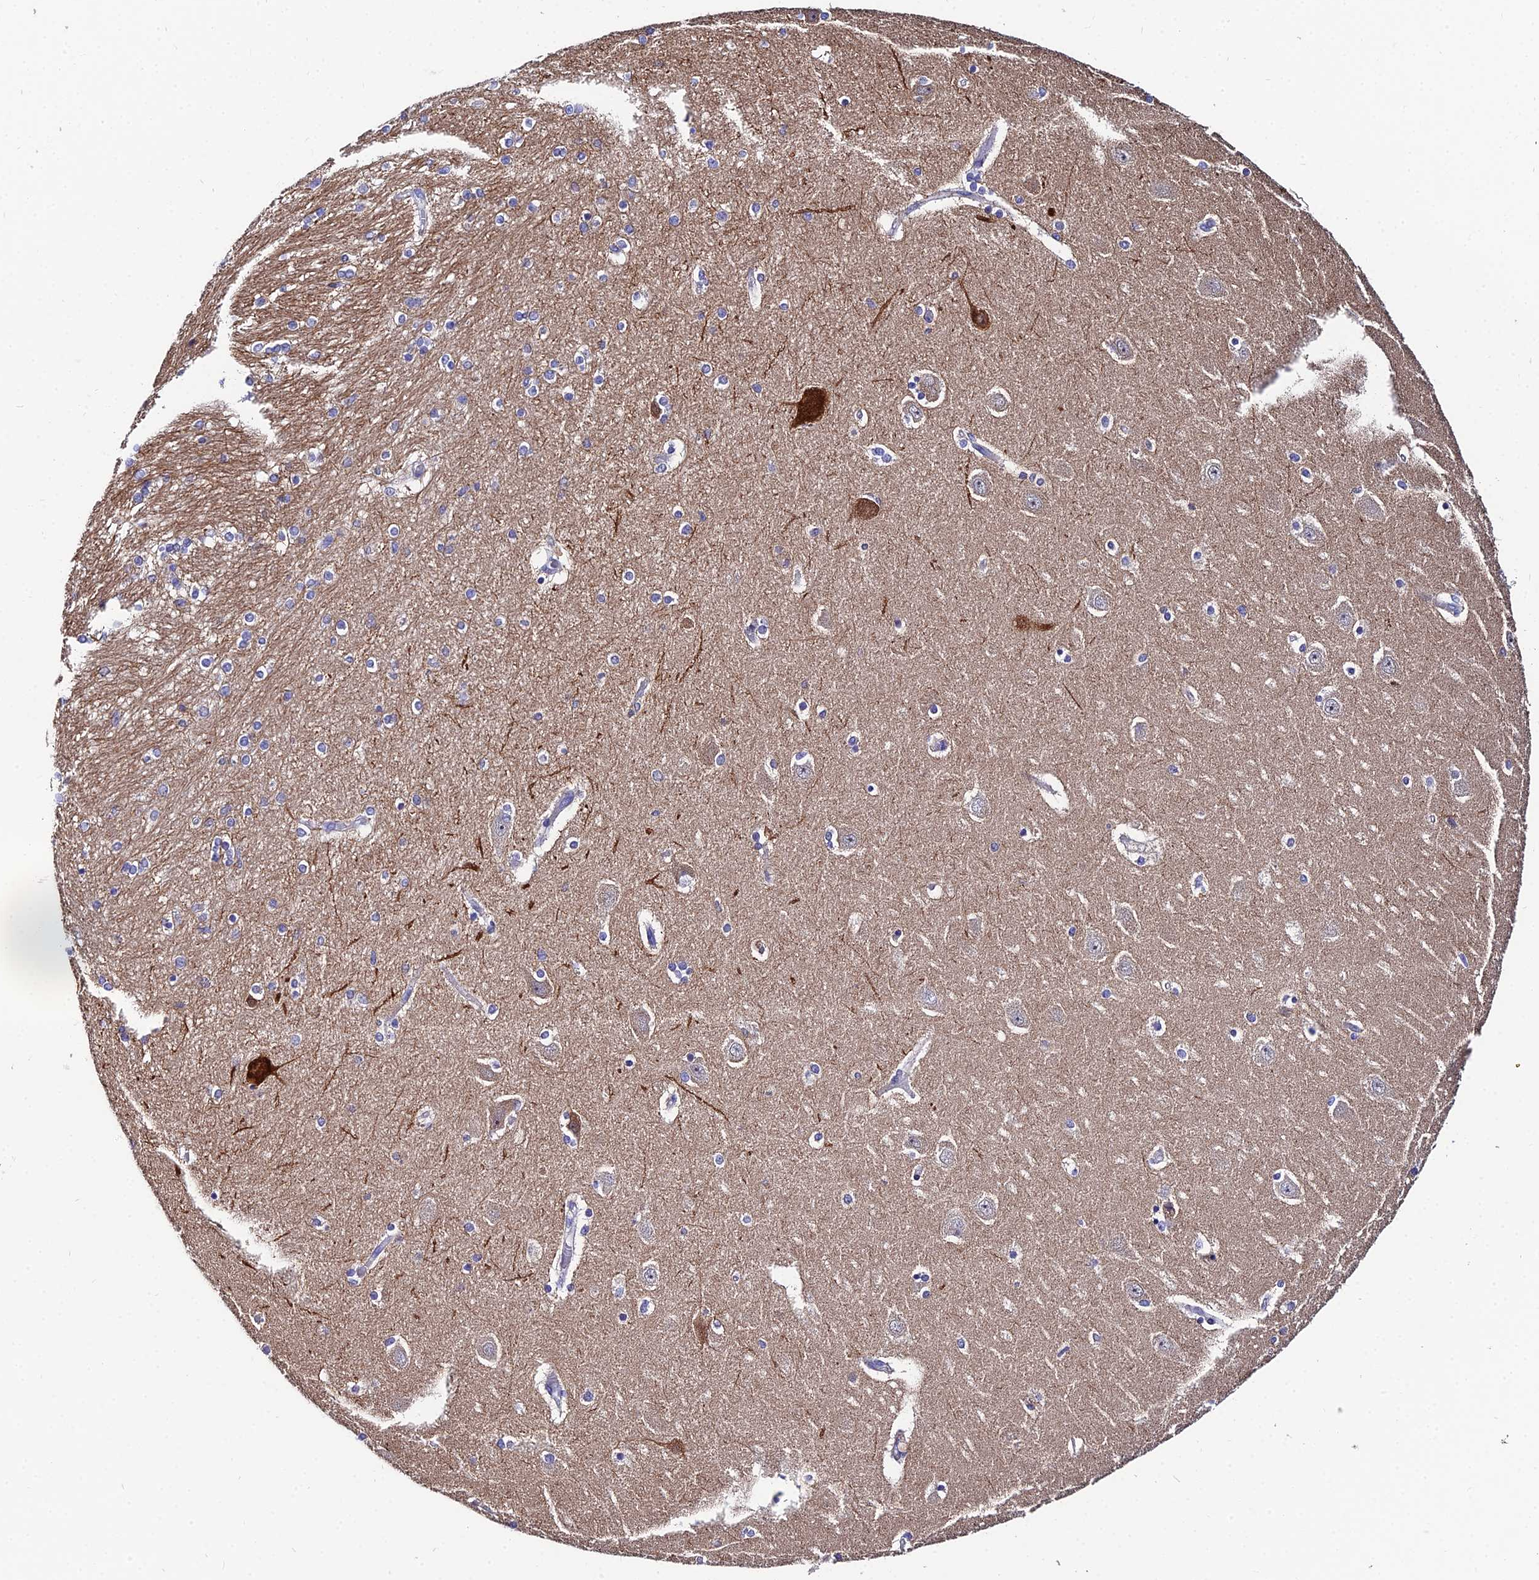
{"staining": {"intensity": "weak", "quantity": "<25%", "location": "cytoplasmic/membranous"}, "tissue": "hippocampus", "cell_type": "Glial cells", "image_type": "normal", "snomed": [{"axis": "morphology", "description": "Normal tissue, NOS"}, {"axis": "topography", "description": "Hippocampus"}], "caption": "This is an immunohistochemistry (IHC) photomicrograph of unremarkable hippocampus. There is no positivity in glial cells.", "gene": "CEP41", "patient": {"sex": "female", "age": 54}}